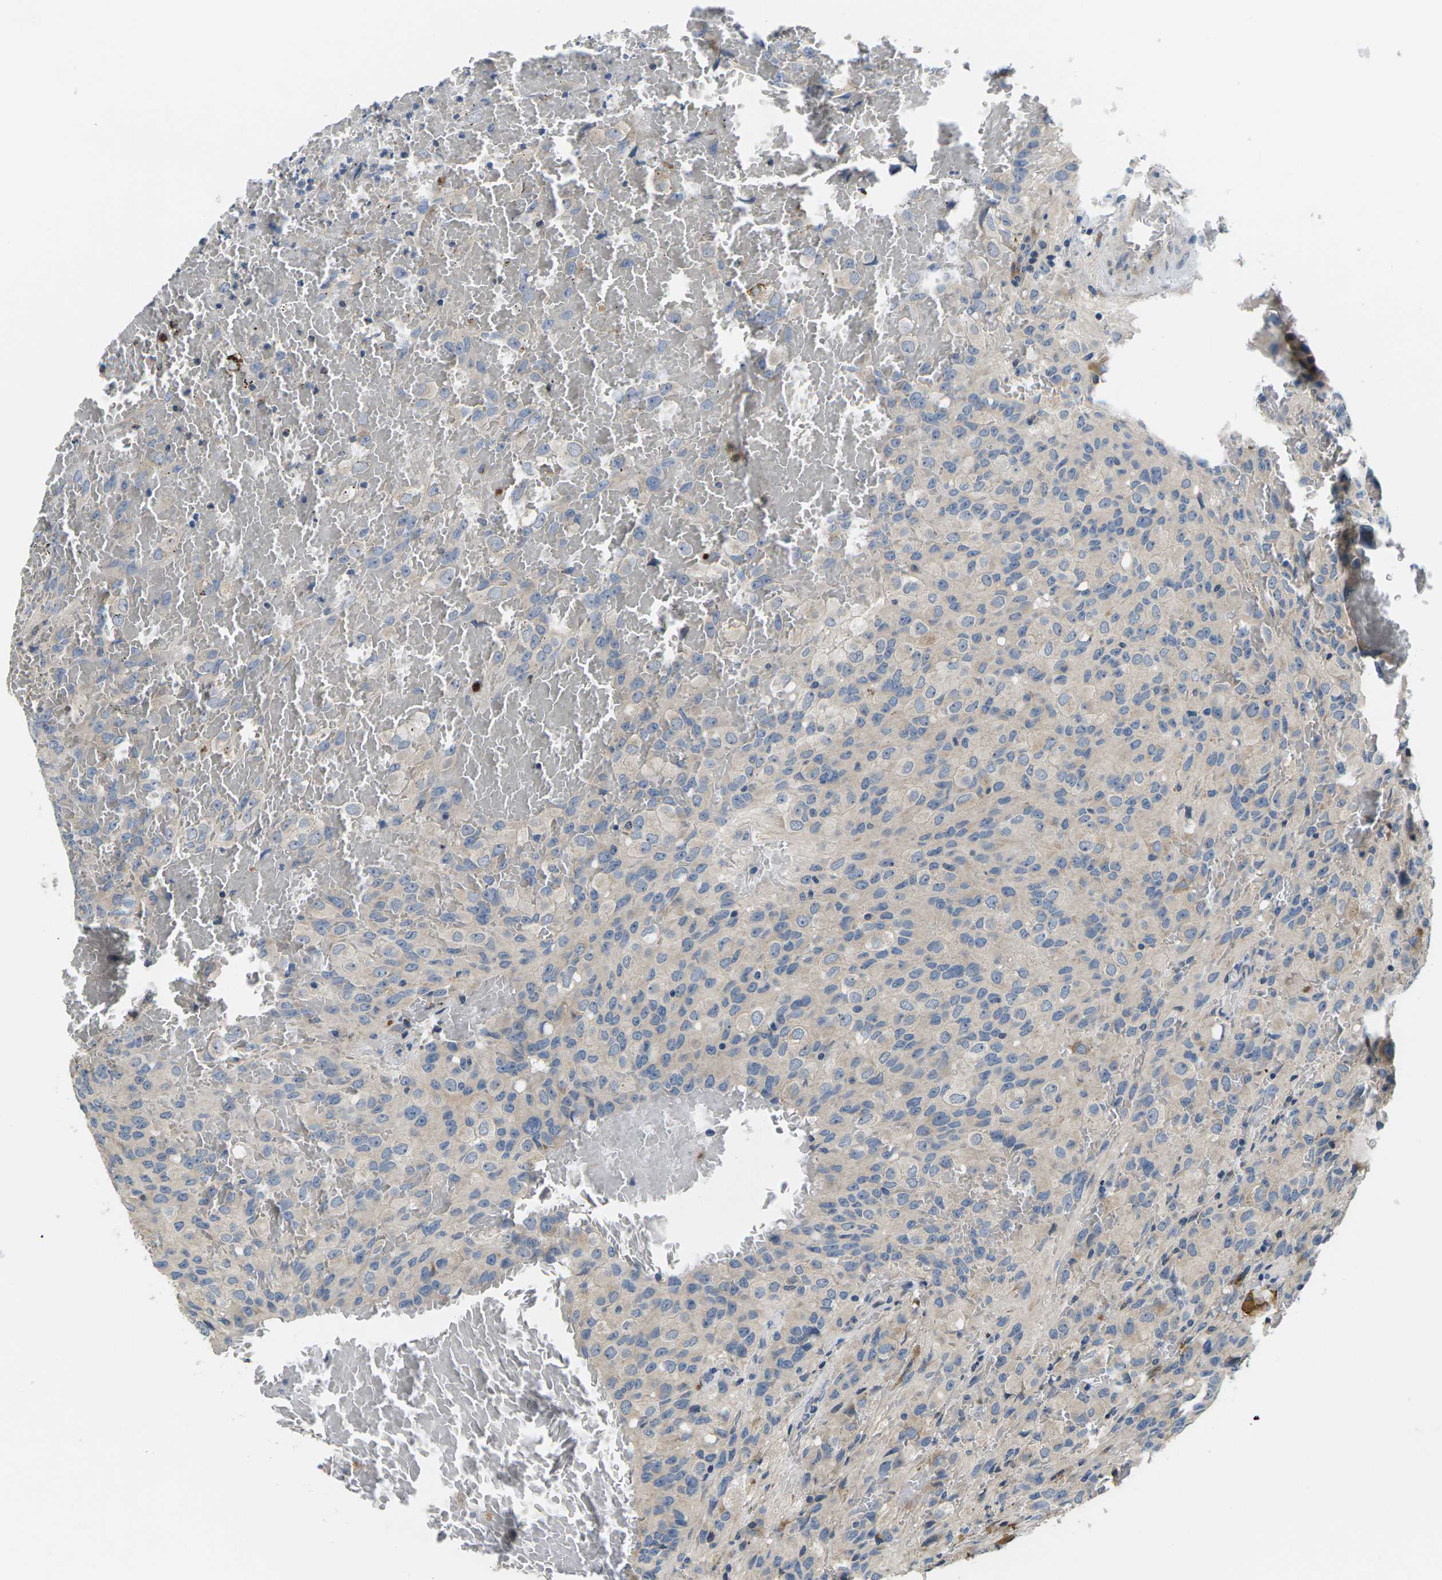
{"staining": {"intensity": "moderate", "quantity": "<25%", "location": "cytoplasmic/membranous"}, "tissue": "glioma", "cell_type": "Tumor cells", "image_type": "cancer", "snomed": [{"axis": "morphology", "description": "Glioma, malignant, High grade"}, {"axis": "topography", "description": "Brain"}], "caption": "This is an image of immunohistochemistry (IHC) staining of glioma, which shows moderate expression in the cytoplasmic/membranous of tumor cells.", "gene": "ERGIC3", "patient": {"sex": "male", "age": 32}}